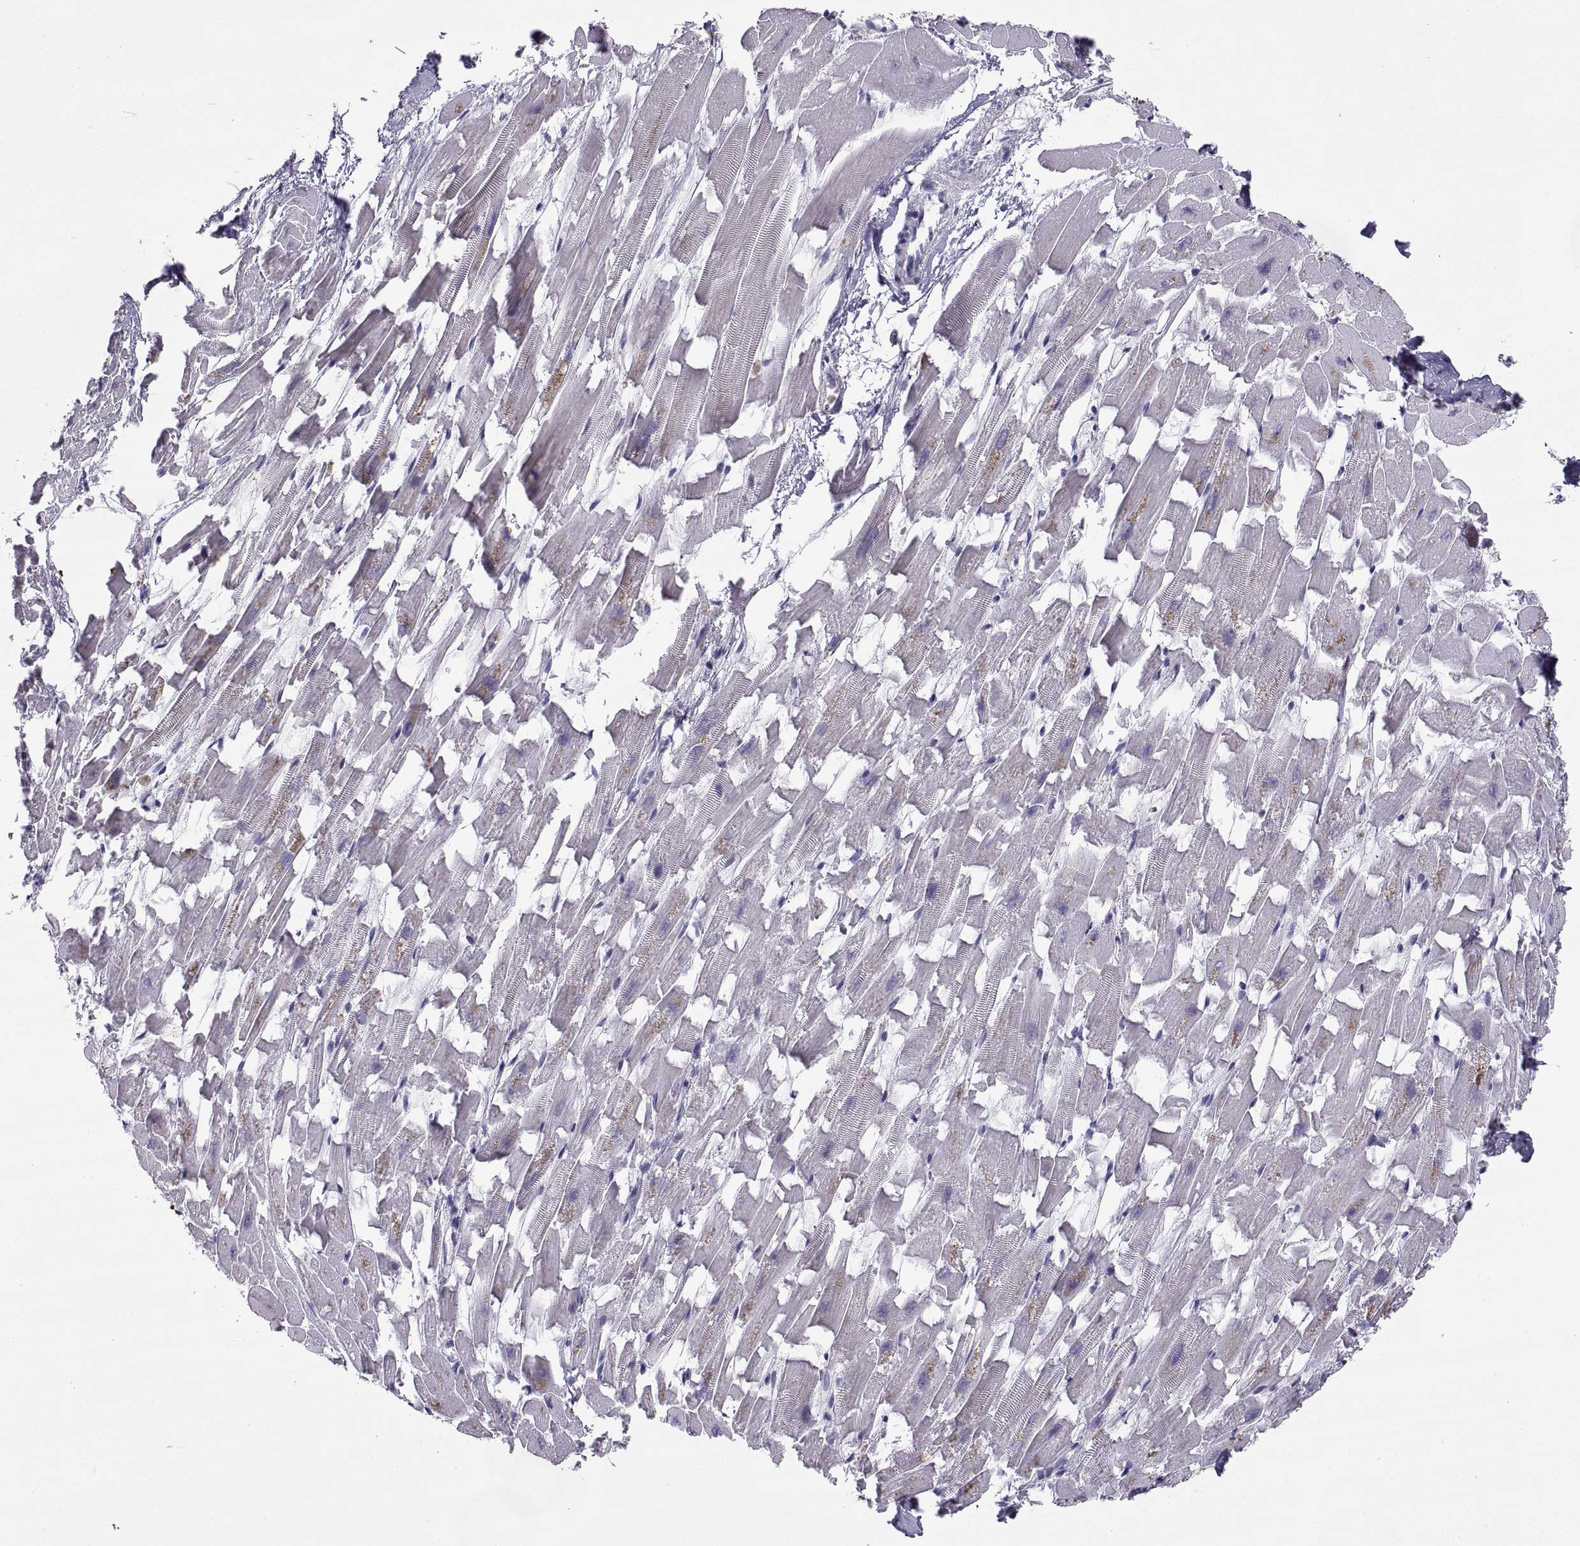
{"staining": {"intensity": "negative", "quantity": "none", "location": "none"}, "tissue": "heart muscle", "cell_type": "Cardiomyocytes", "image_type": "normal", "snomed": [{"axis": "morphology", "description": "Normal tissue, NOS"}, {"axis": "topography", "description": "Heart"}], "caption": "IHC of unremarkable human heart muscle displays no expression in cardiomyocytes.", "gene": "DOK3", "patient": {"sex": "female", "age": 64}}